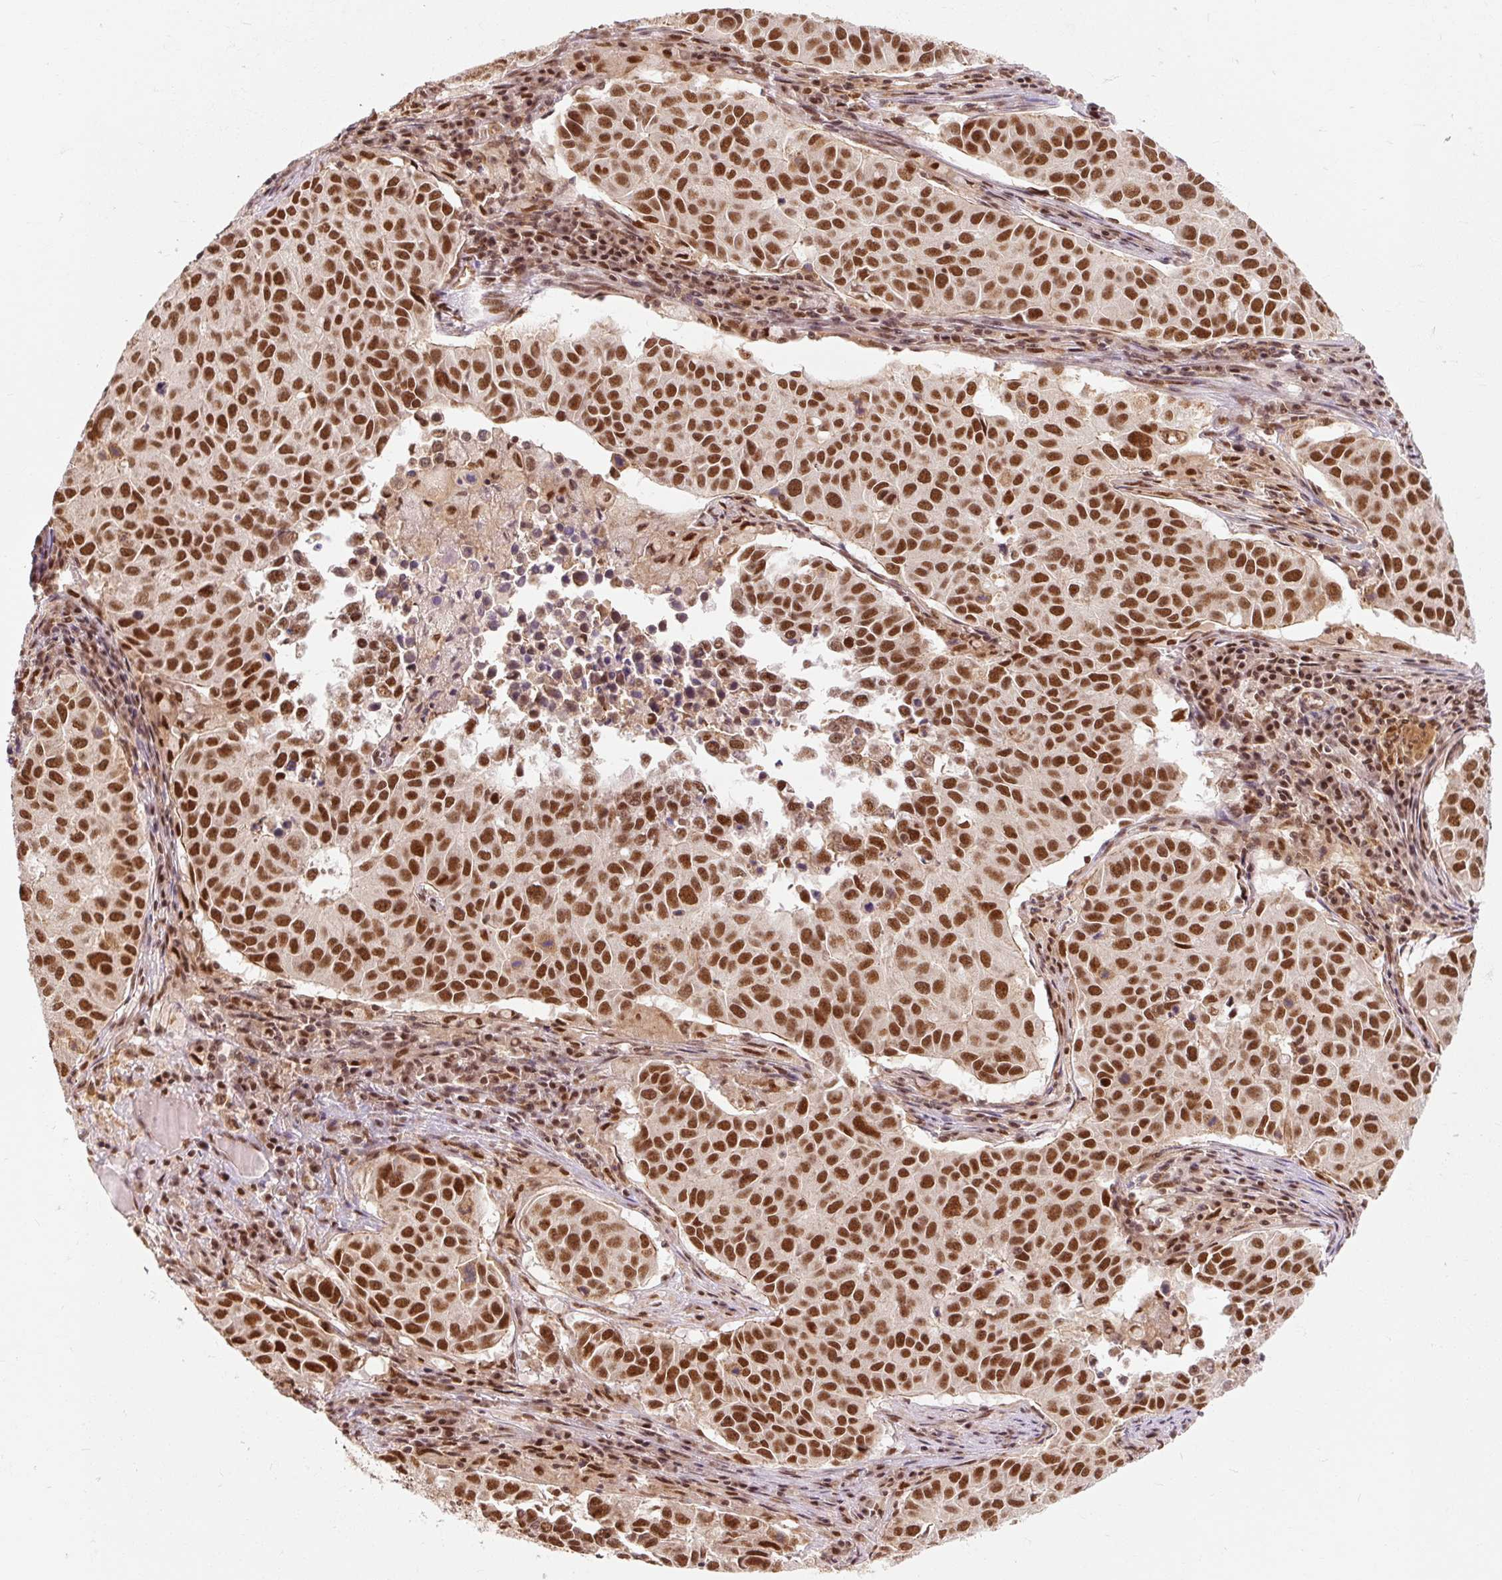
{"staining": {"intensity": "strong", "quantity": ">75%", "location": "nuclear"}, "tissue": "lung cancer", "cell_type": "Tumor cells", "image_type": "cancer", "snomed": [{"axis": "morphology", "description": "Adenocarcinoma, NOS"}, {"axis": "topography", "description": "Lung"}], "caption": "Lung cancer (adenocarcinoma) was stained to show a protein in brown. There is high levels of strong nuclear positivity in approximately >75% of tumor cells. The protein is stained brown, and the nuclei are stained in blue (DAB (3,3'-diaminobenzidine) IHC with brightfield microscopy, high magnification).", "gene": "CSTF1", "patient": {"sex": "female", "age": 50}}